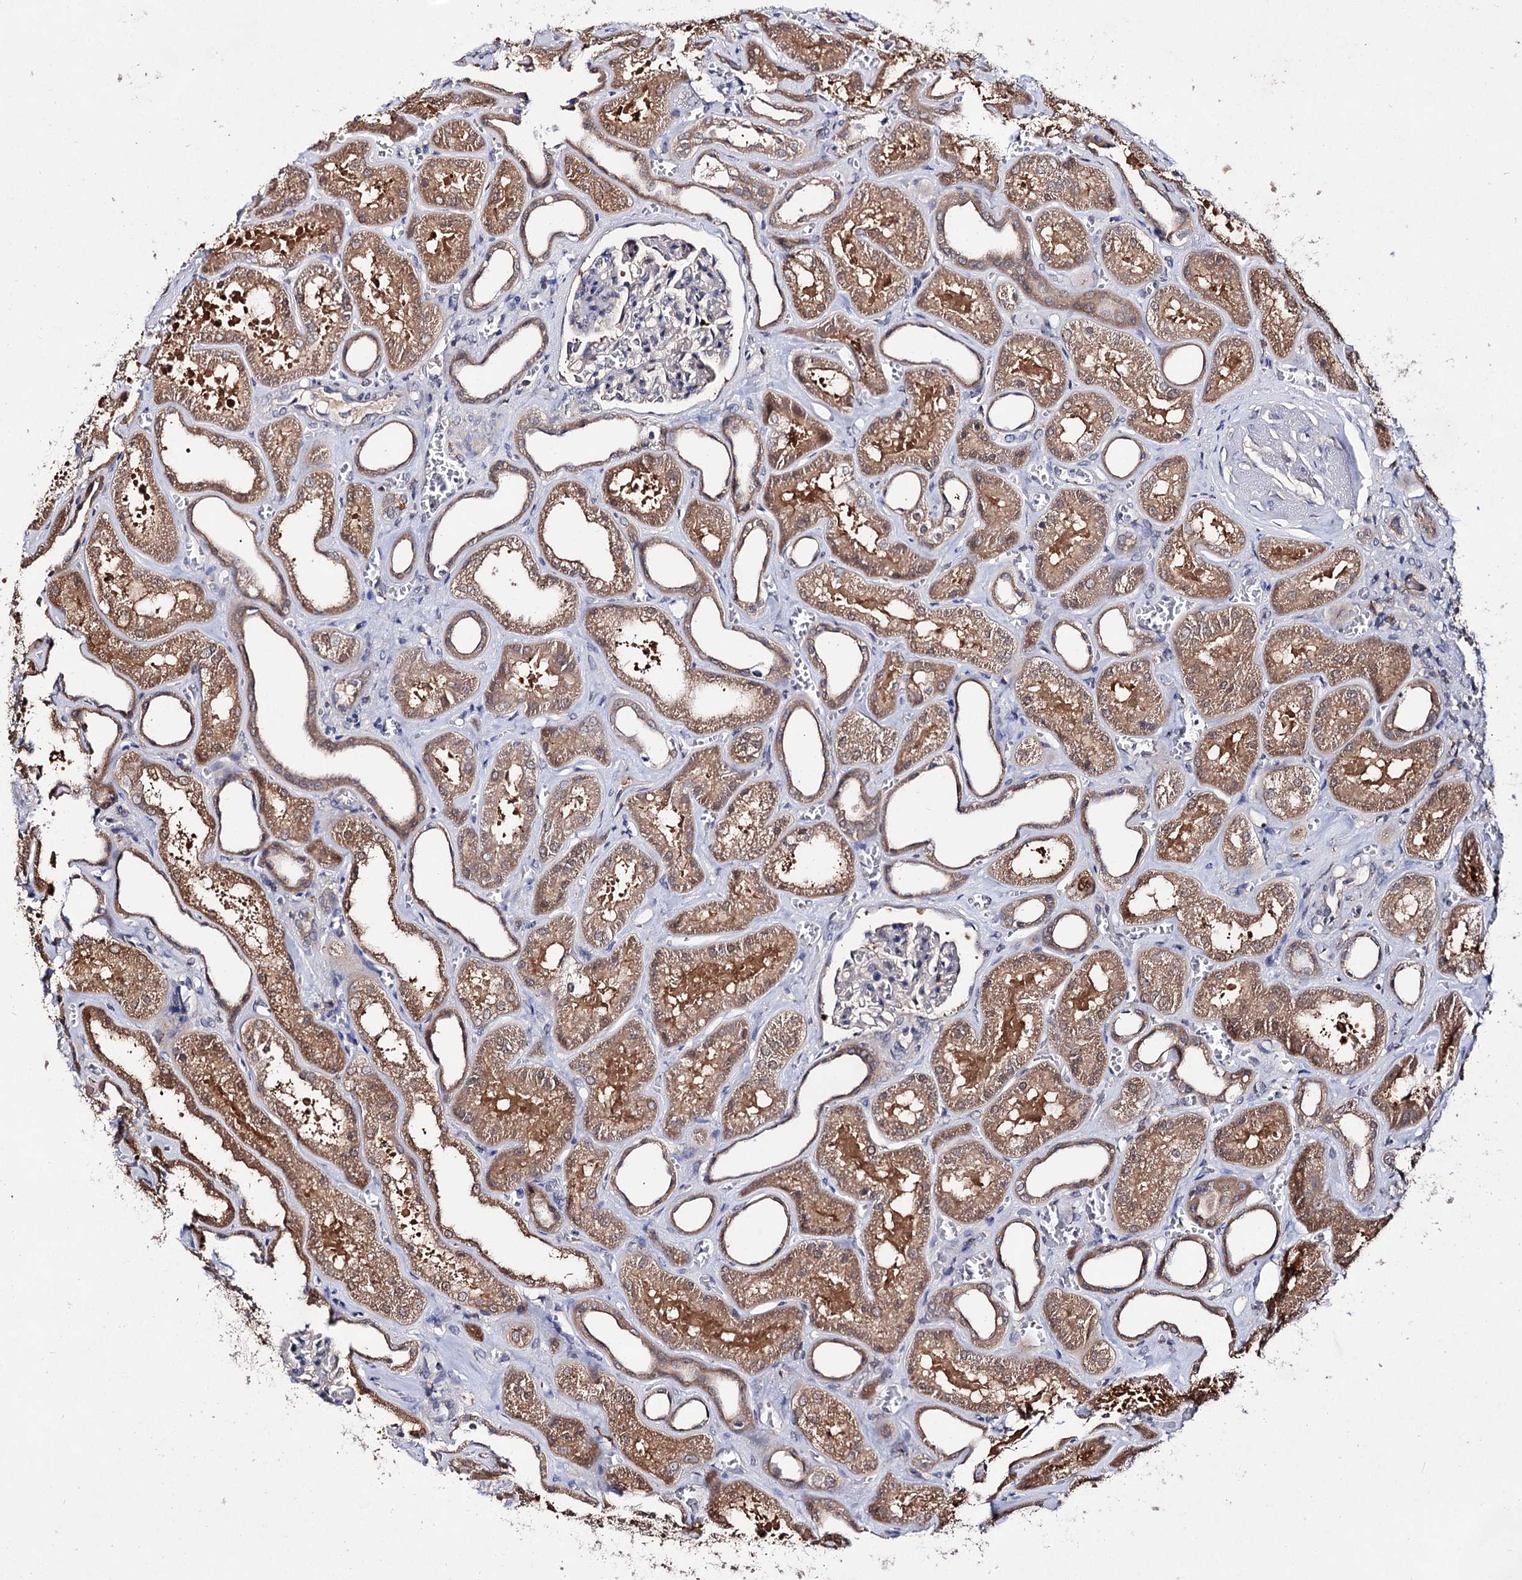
{"staining": {"intensity": "negative", "quantity": "none", "location": "none"}, "tissue": "kidney", "cell_type": "Cells in glomeruli", "image_type": "normal", "snomed": [{"axis": "morphology", "description": "Normal tissue, NOS"}, {"axis": "morphology", "description": "Adenocarcinoma, NOS"}, {"axis": "topography", "description": "Kidney"}], "caption": "An immunohistochemistry (IHC) micrograph of benign kidney is shown. There is no staining in cells in glomeruli of kidney. (Brightfield microscopy of DAB IHC at high magnification).", "gene": "ACTR6", "patient": {"sex": "female", "age": 68}}